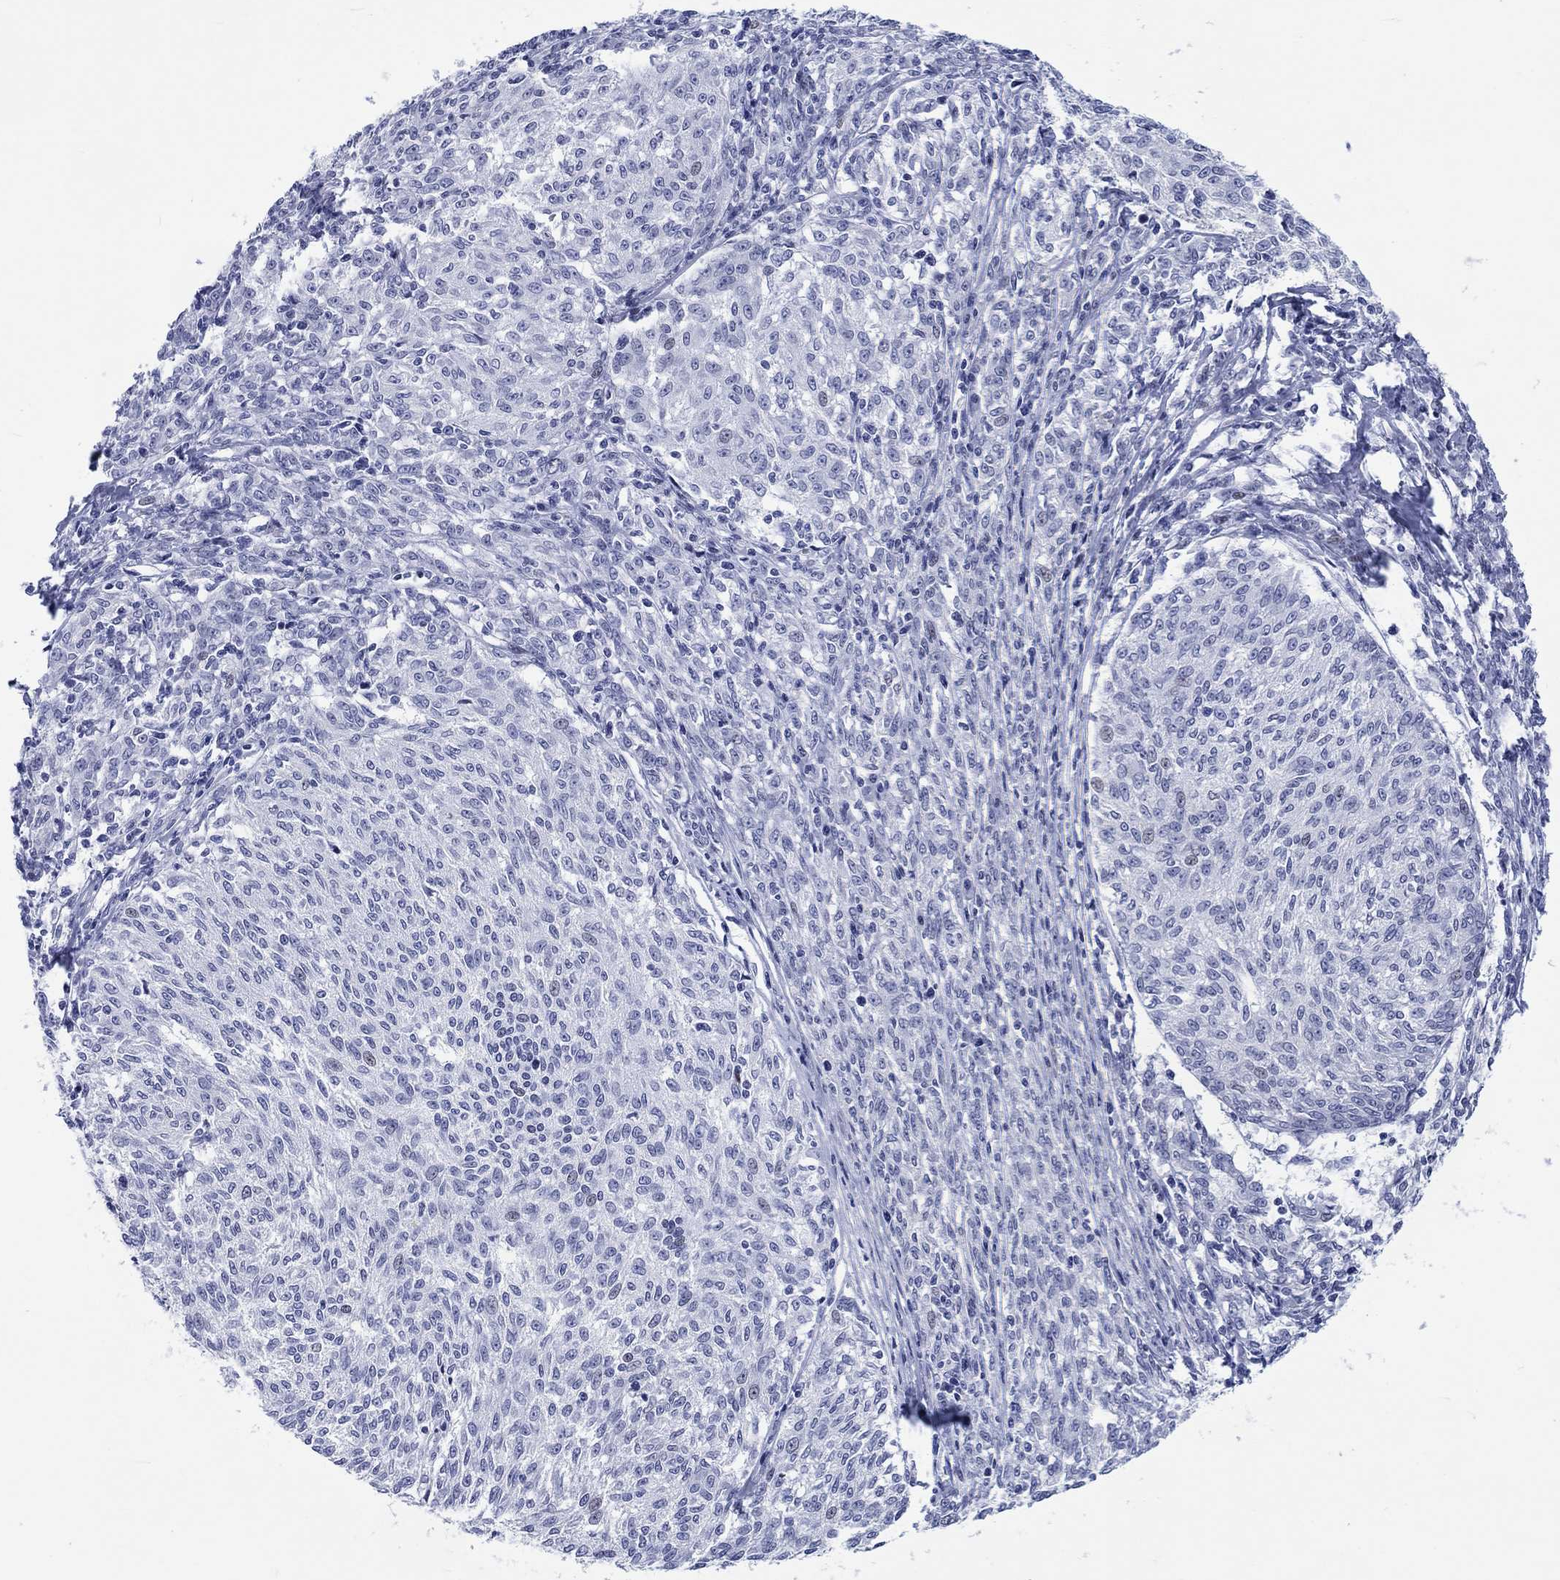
{"staining": {"intensity": "negative", "quantity": "none", "location": "none"}, "tissue": "melanoma", "cell_type": "Tumor cells", "image_type": "cancer", "snomed": [{"axis": "morphology", "description": "Malignant melanoma, NOS"}, {"axis": "topography", "description": "Skin"}], "caption": "Protein analysis of malignant melanoma exhibits no significant staining in tumor cells. Brightfield microscopy of IHC stained with DAB (3,3'-diaminobenzidine) (brown) and hematoxylin (blue), captured at high magnification.", "gene": "CDCA2", "patient": {"sex": "female", "age": 72}}